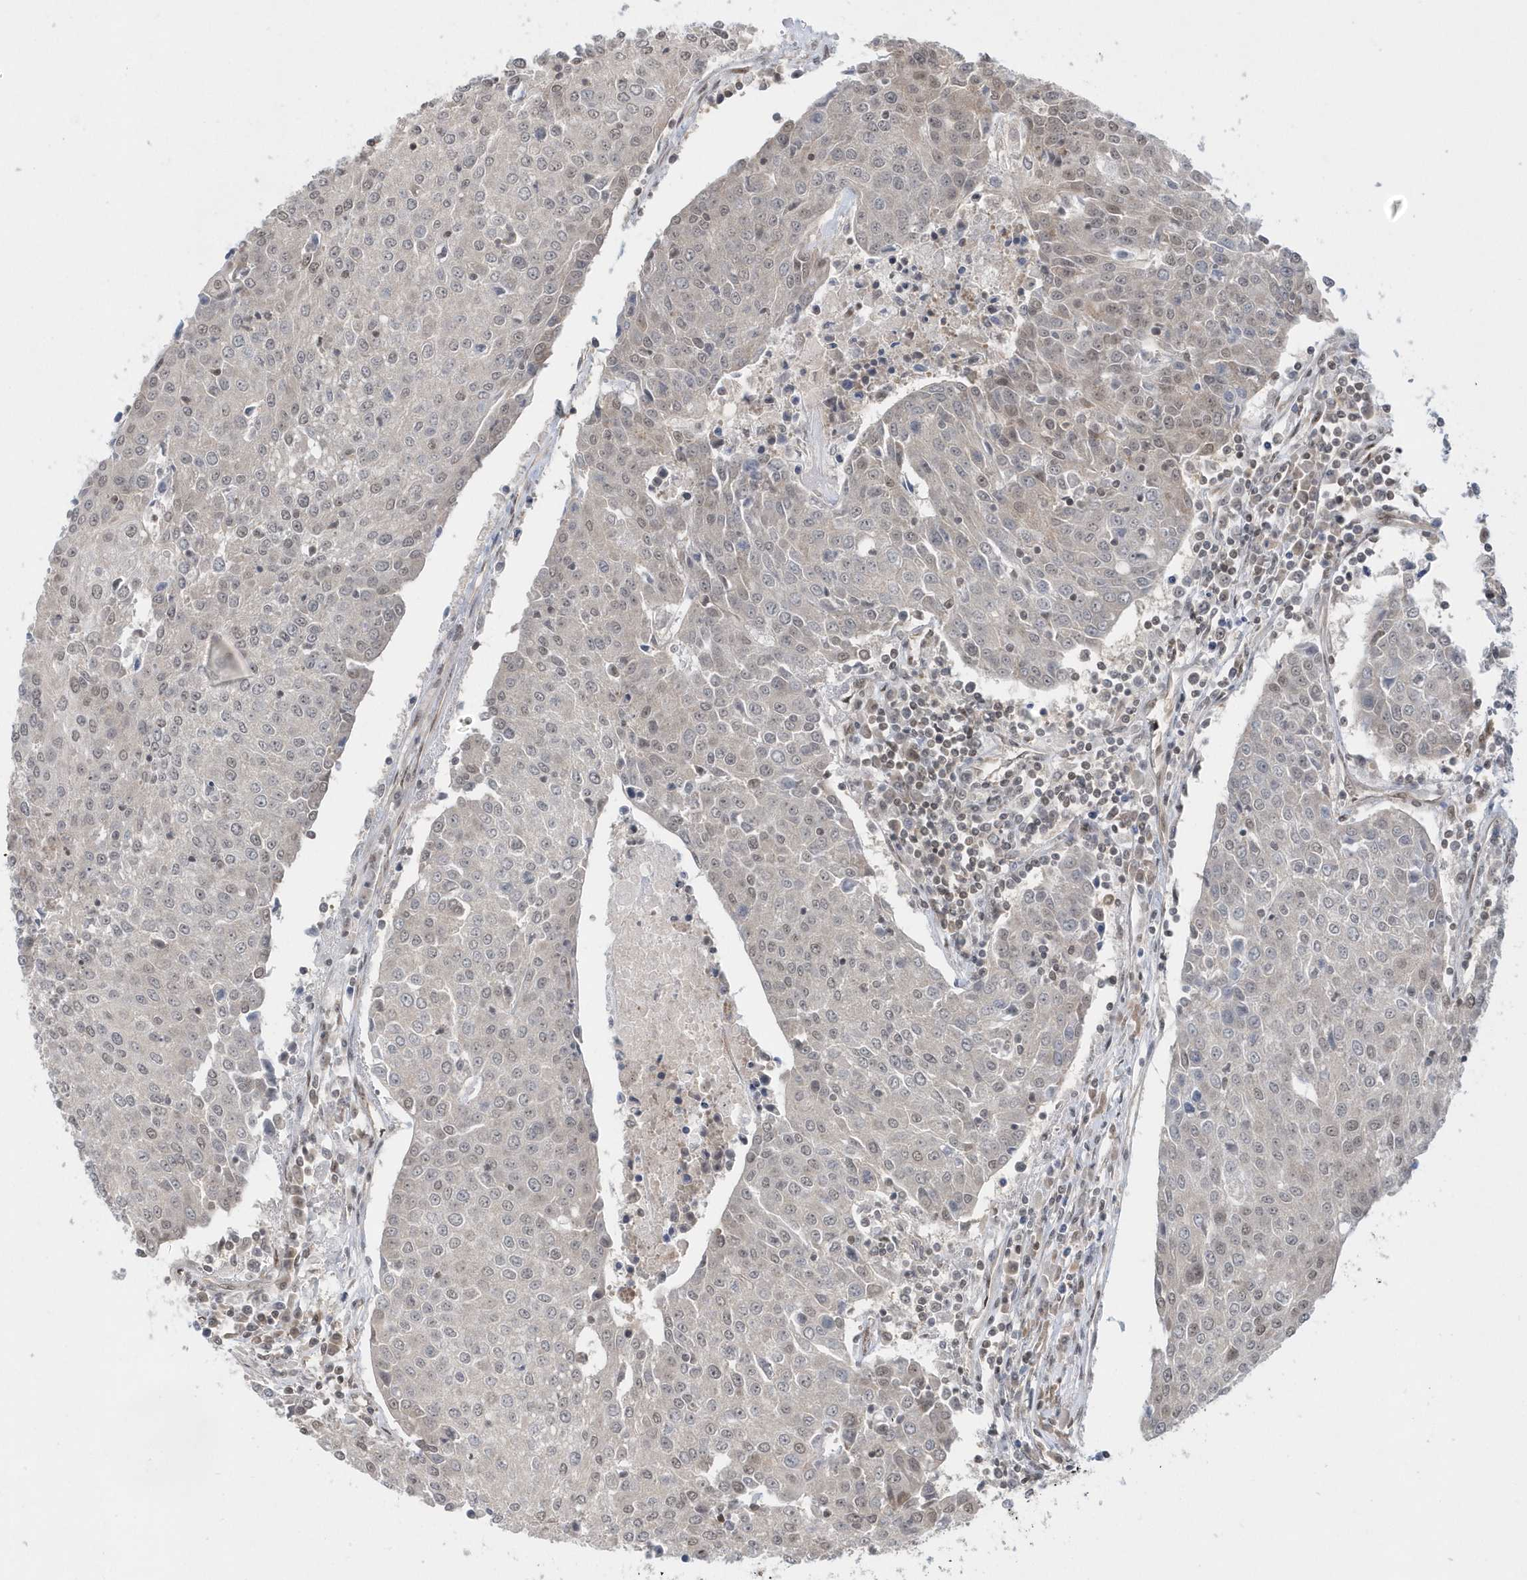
{"staining": {"intensity": "weak", "quantity": "25%-75%", "location": "nuclear"}, "tissue": "urothelial cancer", "cell_type": "Tumor cells", "image_type": "cancer", "snomed": [{"axis": "morphology", "description": "Urothelial carcinoma, High grade"}, {"axis": "topography", "description": "Urinary bladder"}], "caption": "This is an image of immunohistochemistry staining of urothelial cancer, which shows weak expression in the nuclear of tumor cells.", "gene": "SEPHS1", "patient": {"sex": "female", "age": 85}}